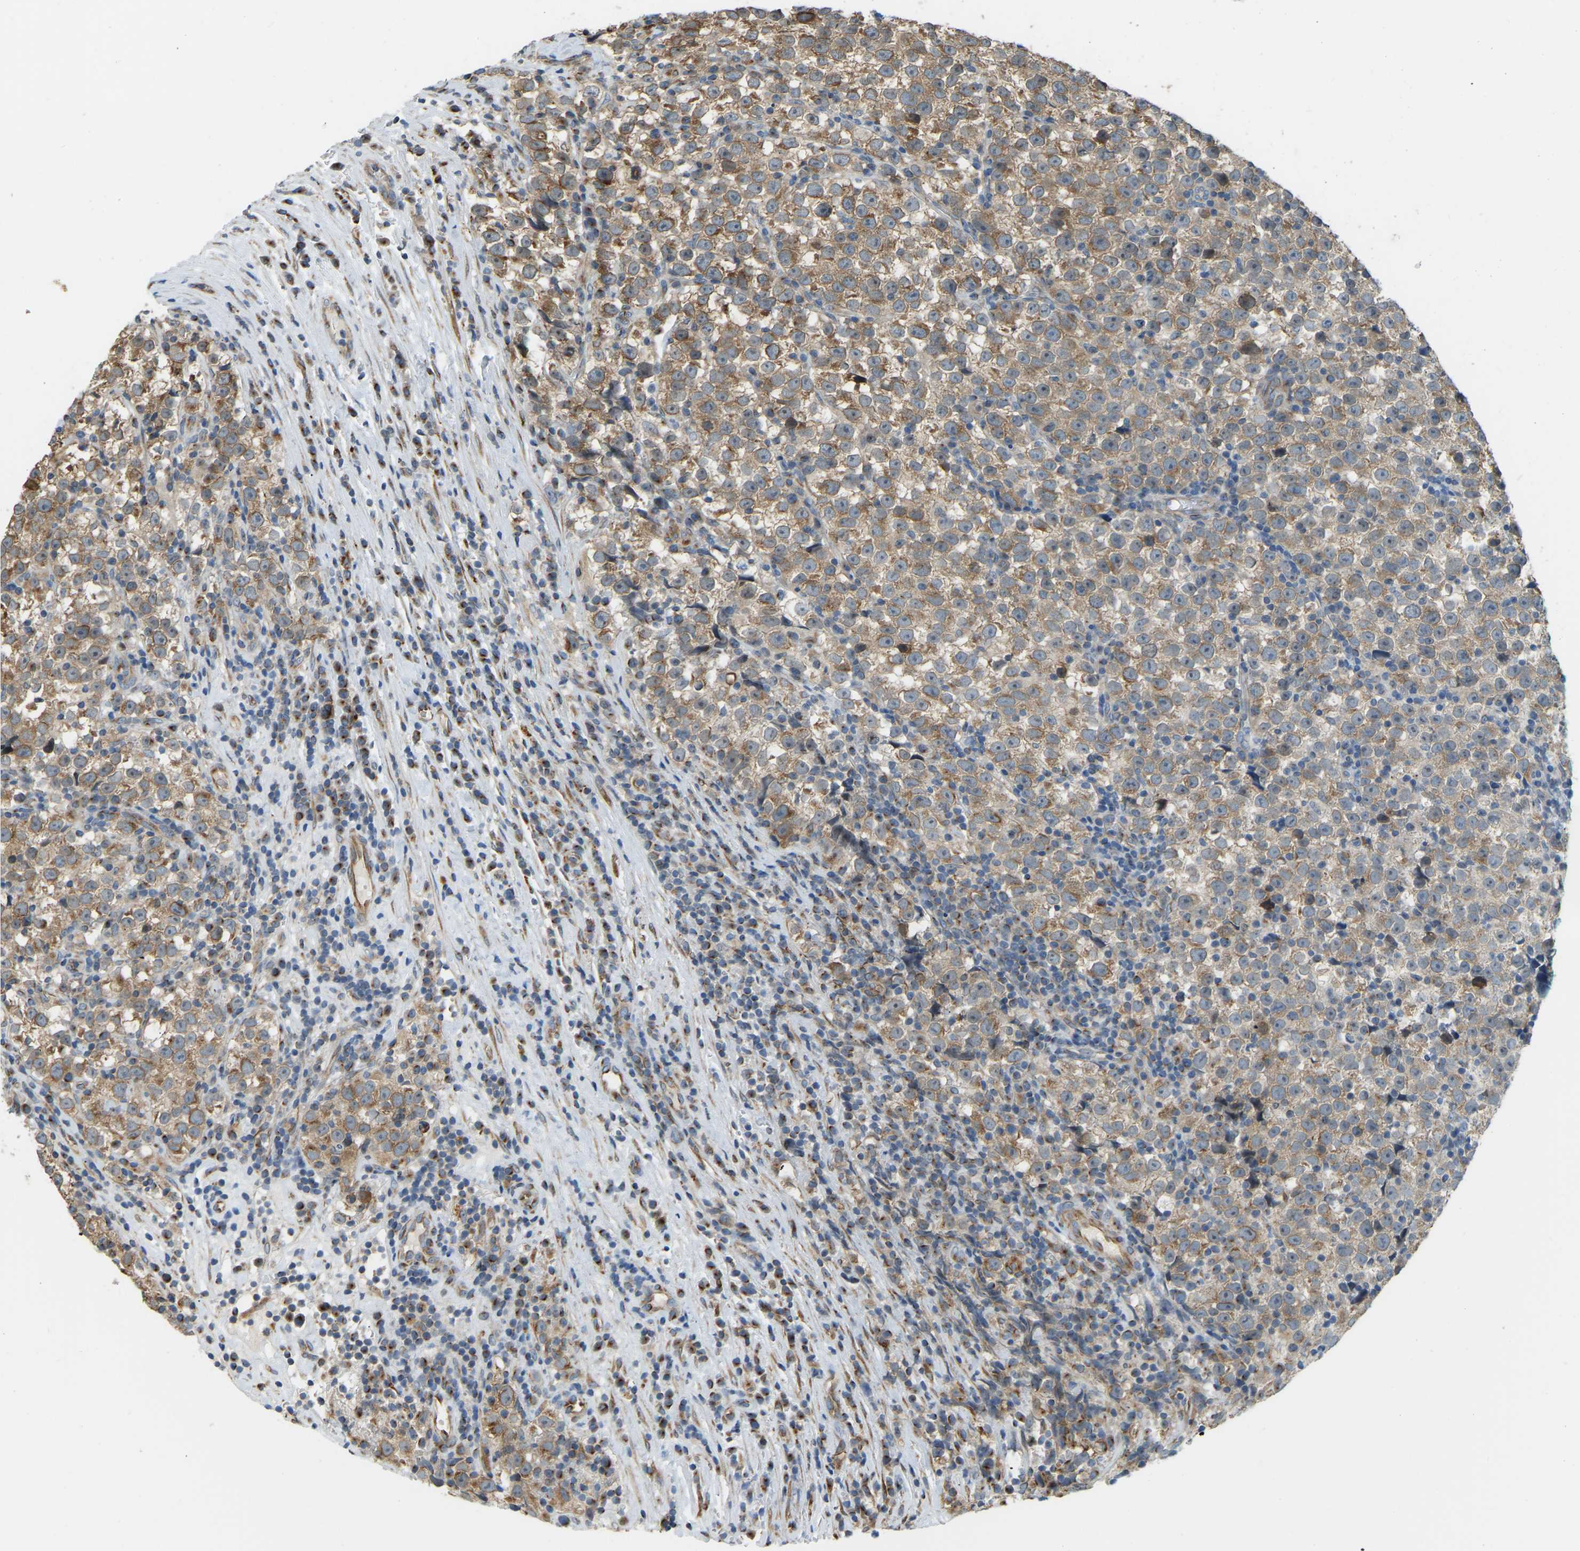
{"staining": {"intensity": "moderate", "quantity": ">75%", "location": "cytoplasmic/membranous"}, "tissue": "testis cancer", "cell_type": "Tumor cells", "image_type": "cancer", "snomed": [{"axis": "morphology", "description": "Normal tissue, NOS"}, {"axis": "morphology", "description": "Seminoma, NOS"}, {"axis": "topography", "description": "Testis"}], "caption": "Immunohistochemistry image of testis cancer (seminoma) stained for a protein (brown), which displays medium levels of moderate cytoplasmic/membranous staining in approximately >75% of tumor cells.", "gene": "NME8", "patient": {"sex": "male", "age": 43}}